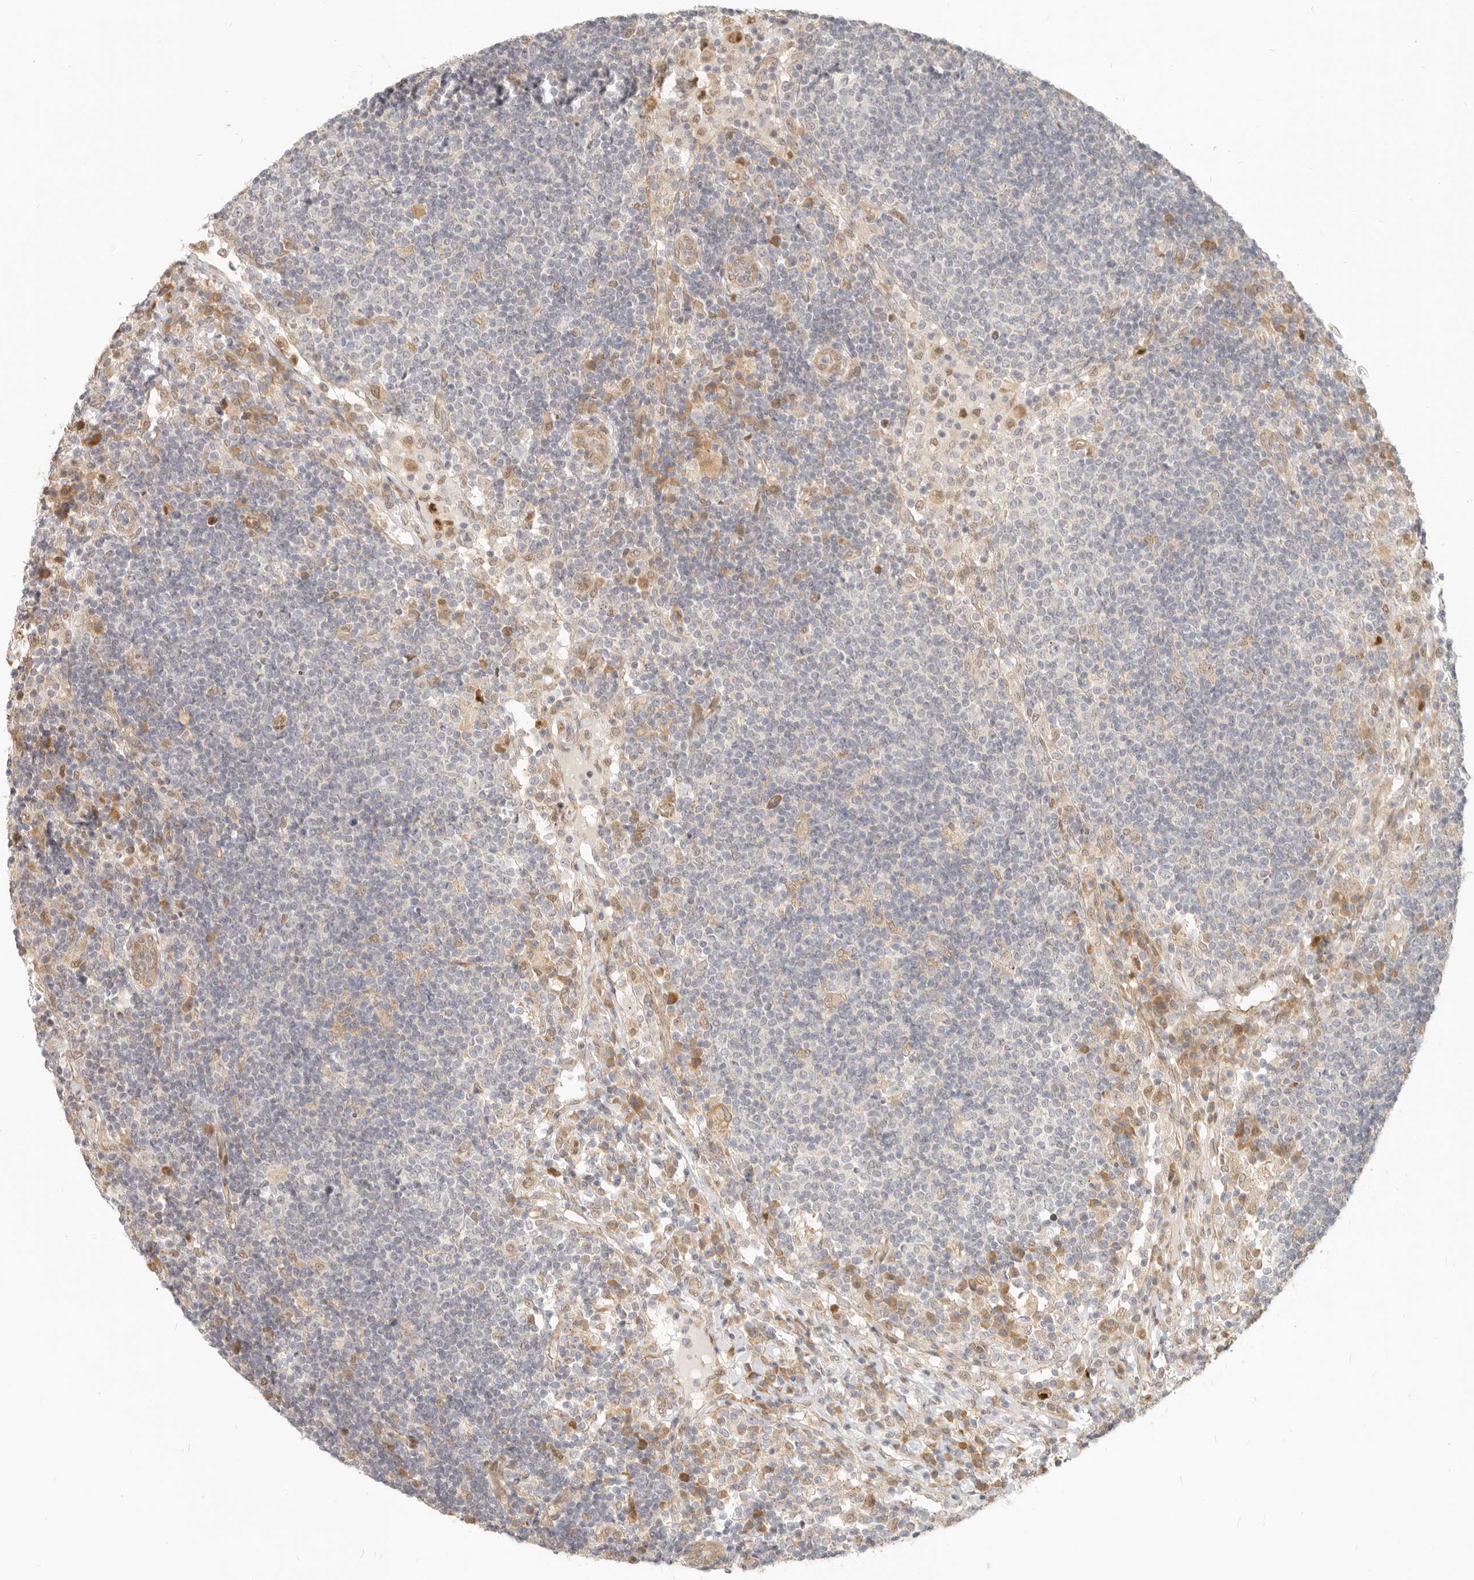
{"staining": {"intensity": "negative", "quantity": "none", "location": "none"}, "tissue": "lymph node", "cell_type": "Germinal center cells", "image_type": "normal", "snomed": [{"axis": "morphology", "description": "Normal tissue, NOS"}, {"axis": "topography", "description": "Lymph node"}], "caption": "This is an immunohistochemistry (IHC) histopathology image of unremarkable lymph node. There is no staining in germinal center cells.", "gene": "TUFT1", "patient": {"sex": "female", "age": 53}}